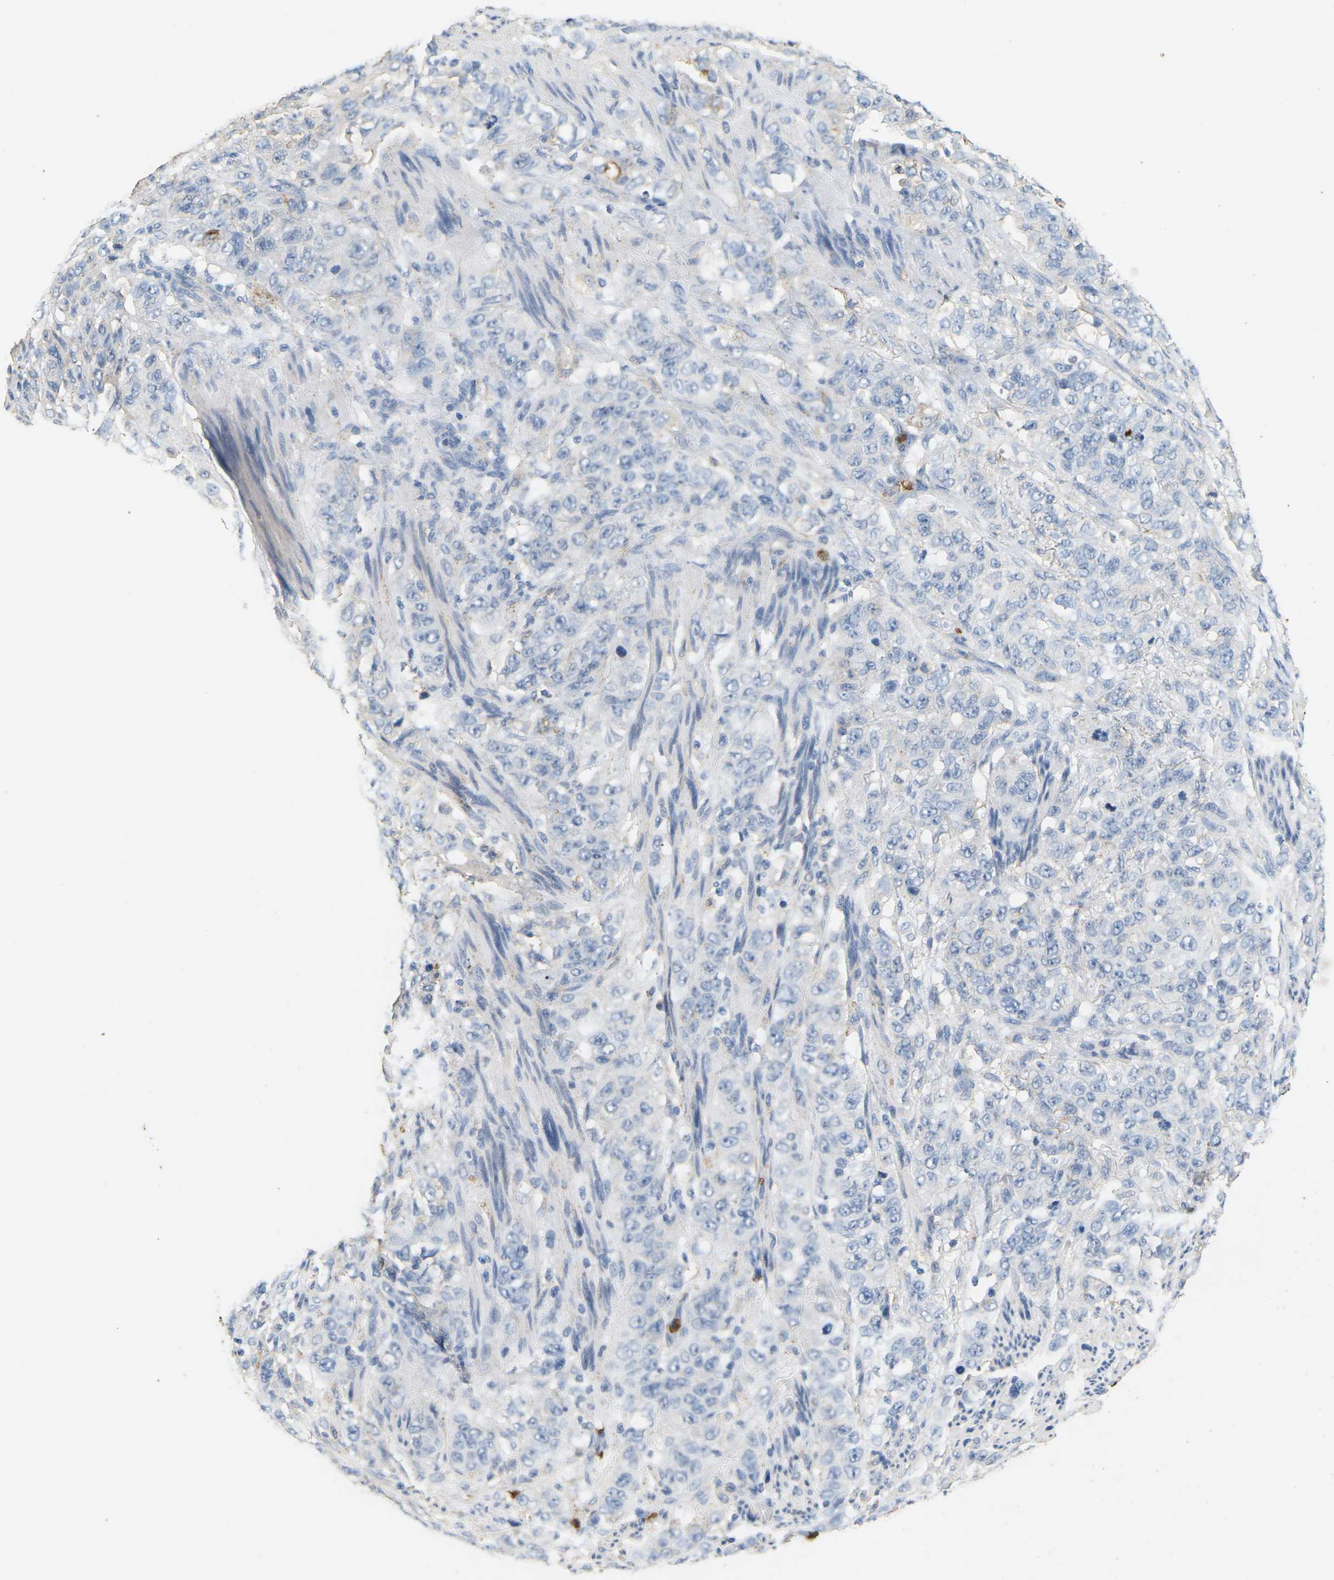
{"staining": {"intensity": "negative", "quantity": "none", "location": "none"}, "tissue": "stomach cancer", "cell_type": "Tumor cells", "image_type": "cancer", "snomed": [{"axis": "morphology", "description": "Adenocarcinoma, NOS"}, {"axis": "topography", "description": "Stomach"}], "caption": "High power microscopy photomicrograph of an immunohistochemistry (IHC) micrograph of stomach cancer, revealing no significant positivity in tumor cells.", "gene": "ADM", "patient": {"sex": "male", "age": 48}}